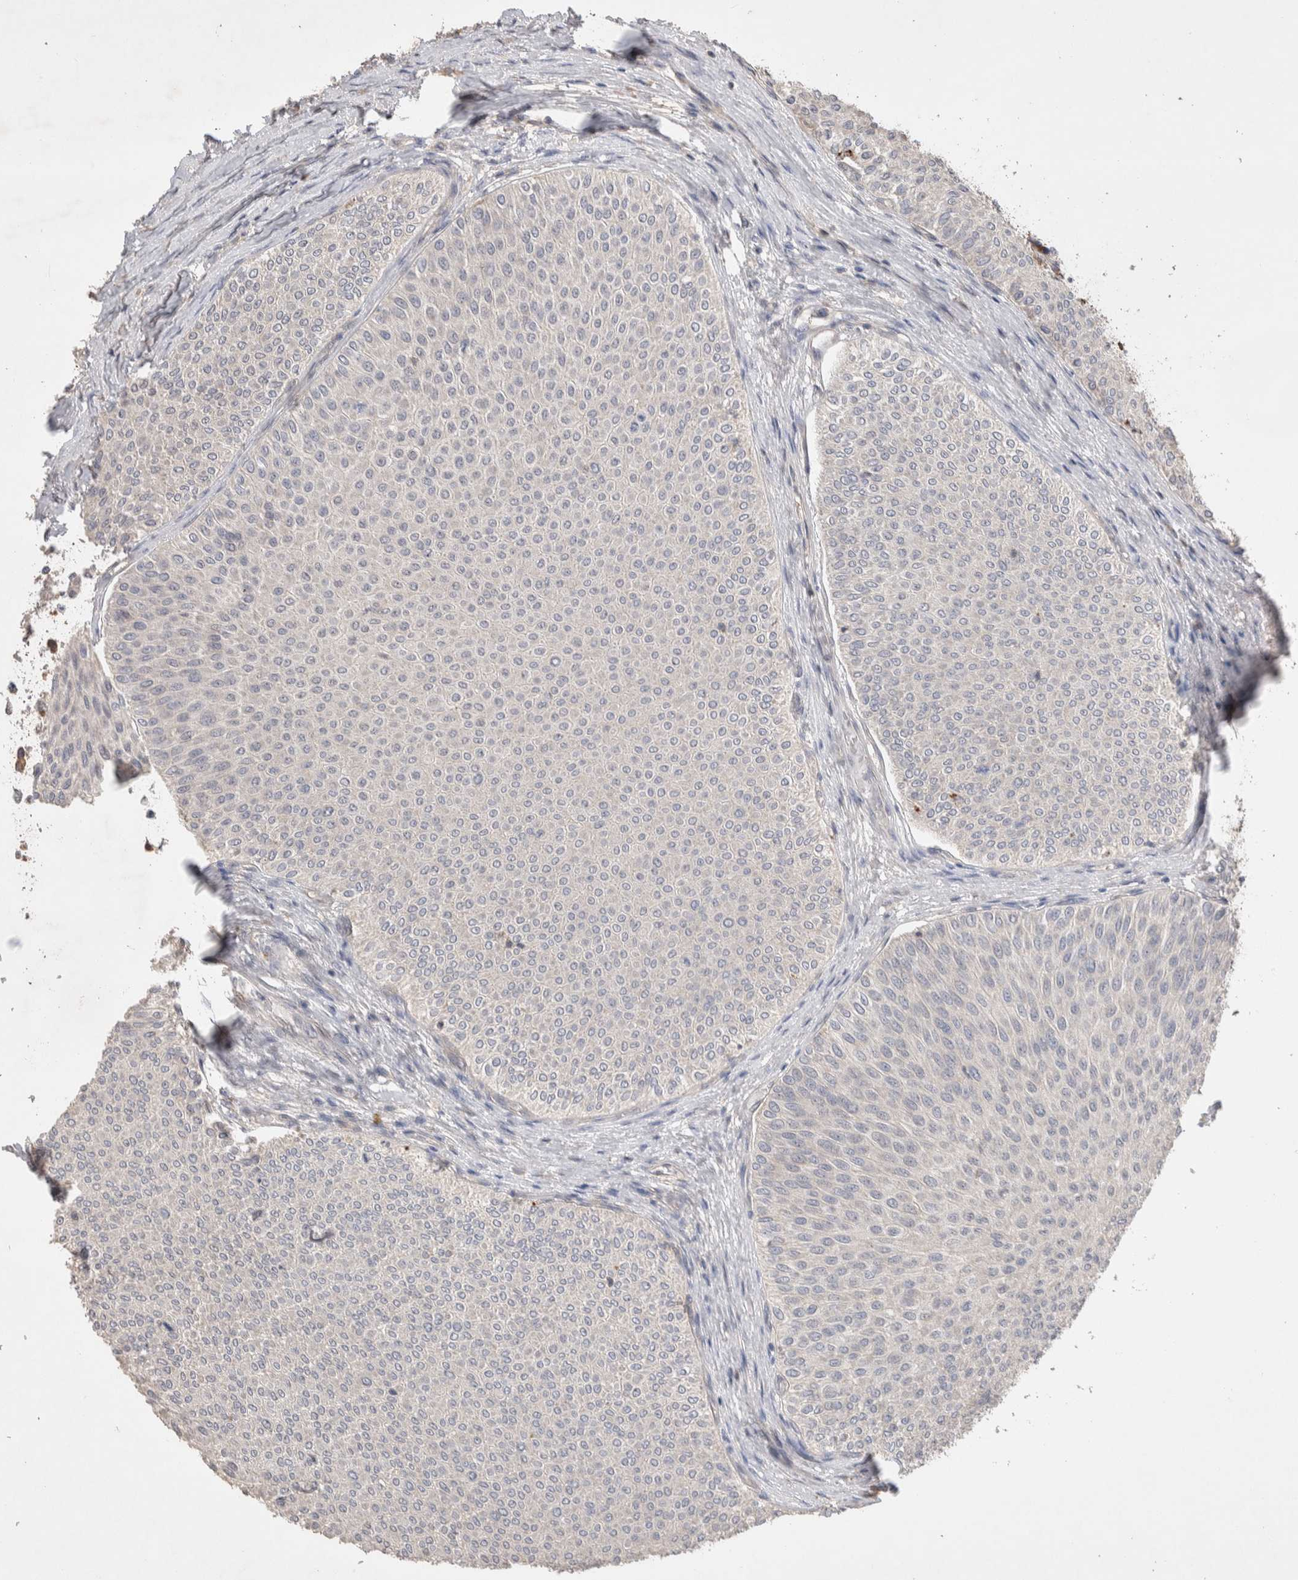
{"staining": {"intensity": "negative", "quantity": "none", "location": "none"}, "tissue": "urothelial cancer", "cell_type": "Tumor cells", "image_type": "cancer", "snomed": [{"axis": "morphology", "description": "Urothelial carcinoma, Low grade"}, {"axis": "topography", "description": "Urinary bladder"}], "caption": "DAB (3,3'-diaminobenzidine) immunohistochemical staining of human urothelial cancer exhibits no significant expression in tumor cells.", "gene": "DEPTOR", "patient": {"sex": "male", "age": 78}}